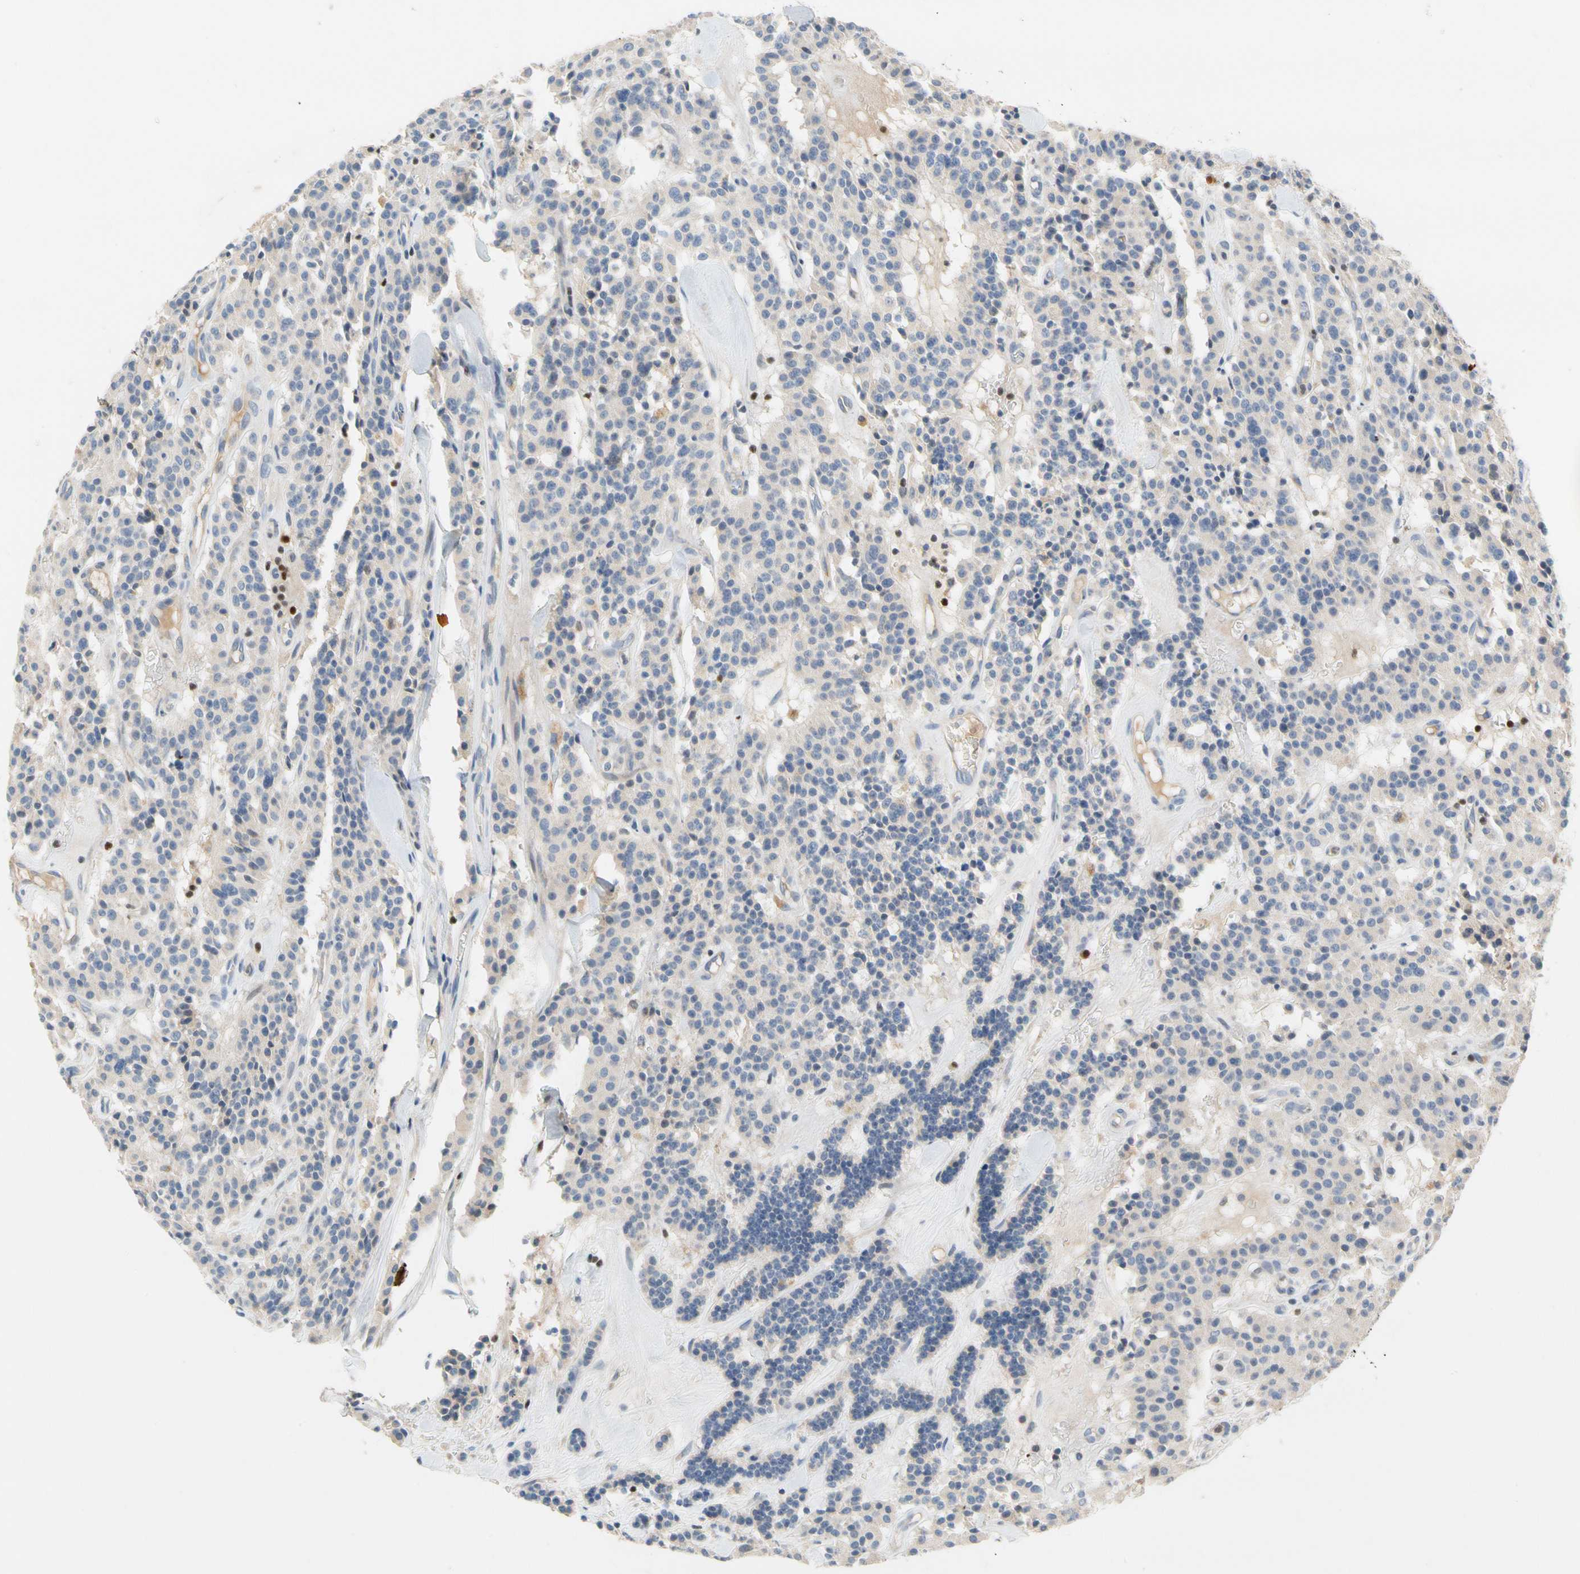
{"staining": {"intensity": "negative", "quantity": "none", "location": "none"}, "tissue": "carcinoid", "cell_type": "Tumor cells", "image_type": "cancer", "snomed": [{"axis": "morphology", "description": "Carcinoid, malignant, NOS"}, {"axis": "topography", "description": "Lung"}], "caption": "Immunohistochemistry histopathology image of human carcinoid stained for a protein (brown), which exhibits no expression in tumor cells.", "gene": "SP140", "patient": {"sex": "male", "age": 30}}